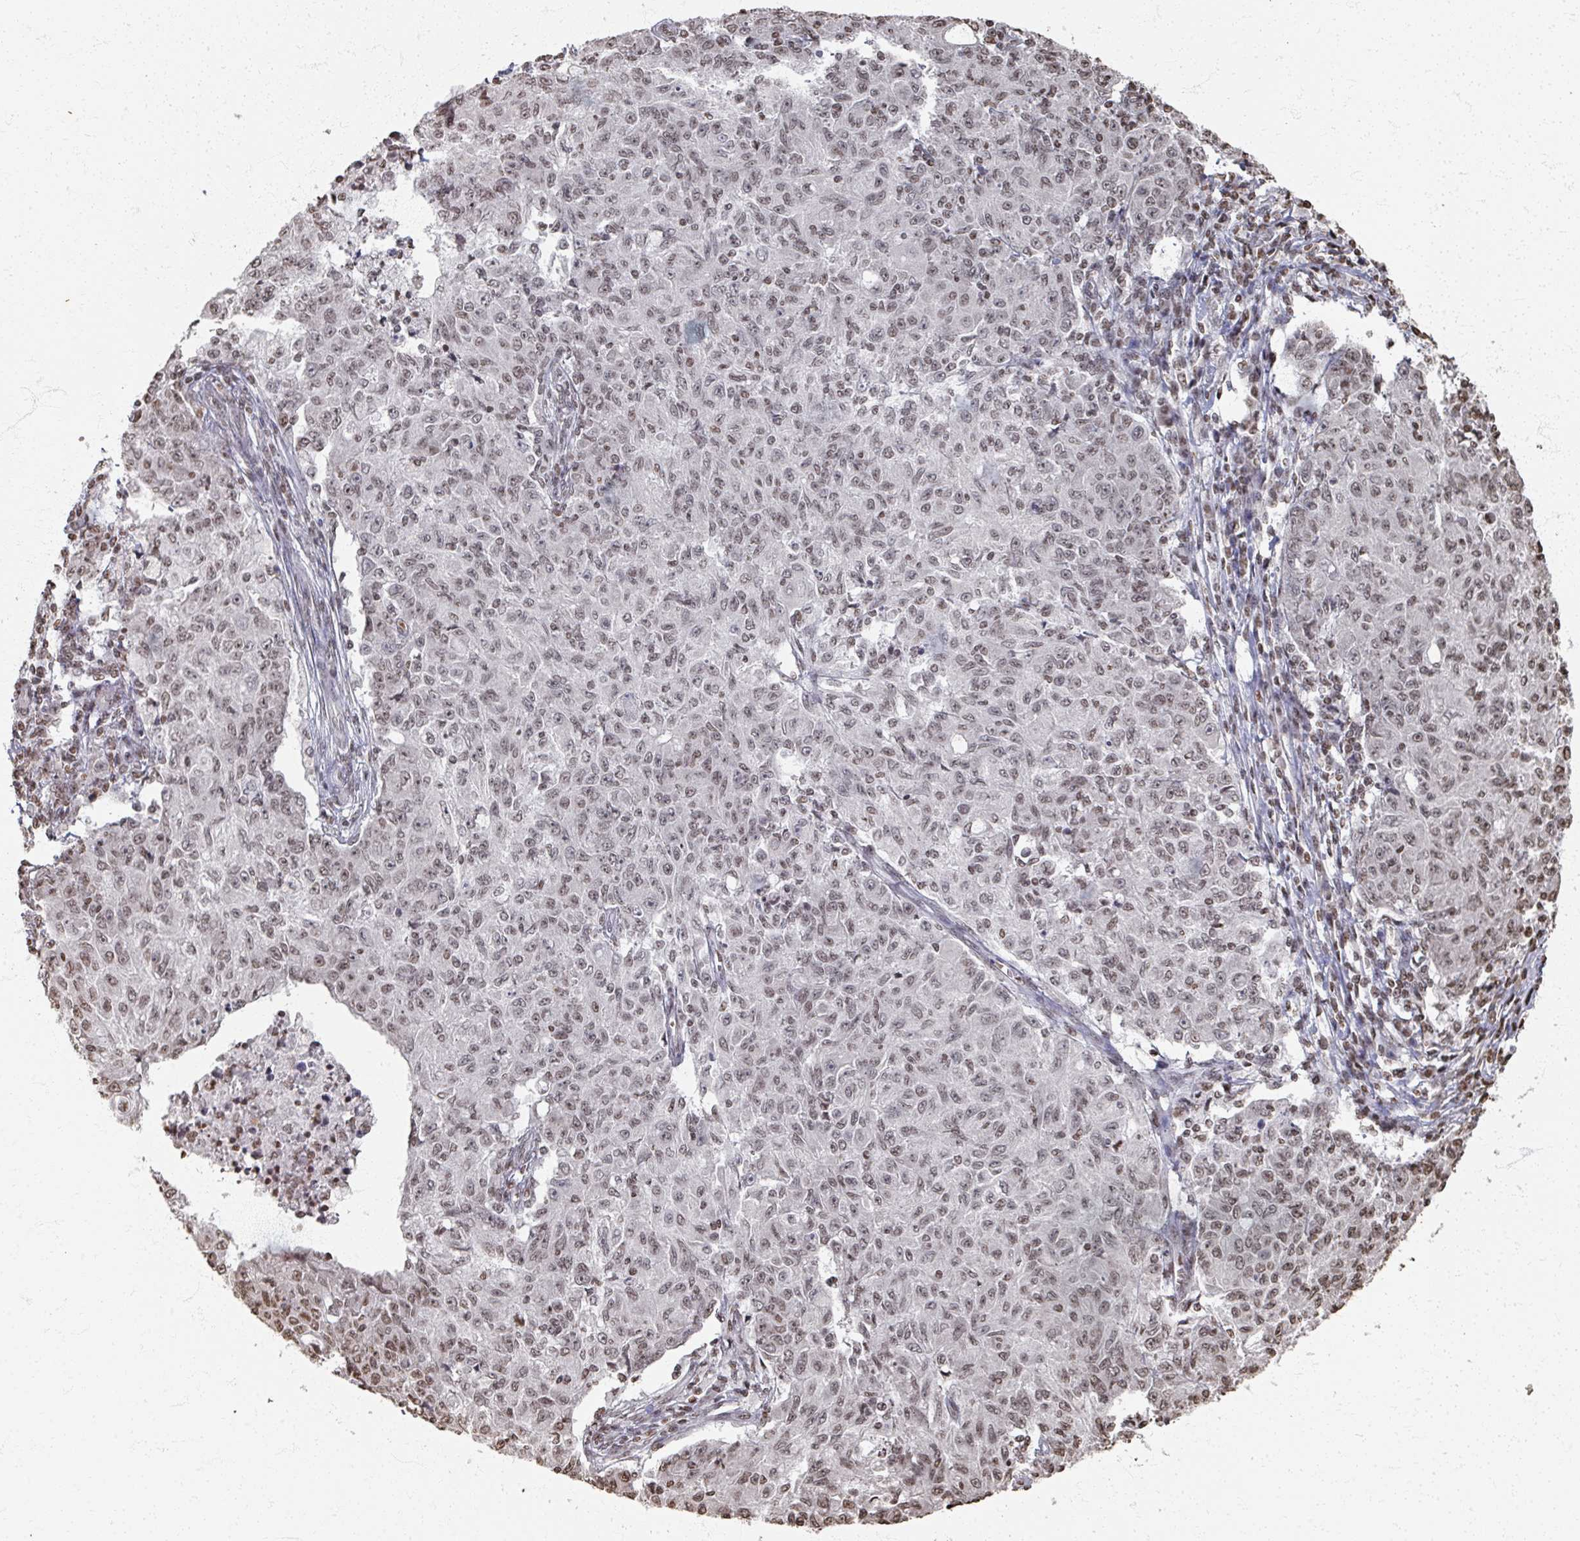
{"staining": {"intensity": "weak", "quantity": "25%-75%", "location": "nuclear"}, "tissue": "ovarian cancer", "cell_type": "Tumor cells", "image_type": "cancer", "snomed": [{"axis": "morphology", "description": "Carcinoma, endometroid"}, {"axis": "topography", "description": "Ovary"}], "caption": "Weak nuclear expression for a protein is seen in approximately 25%-75% of tumor cells of ovarian endometroid carcinoma using immunohistochemistry.", "gene": "DCUN1D5", "patient": {"sex": "female", "age": 42}}